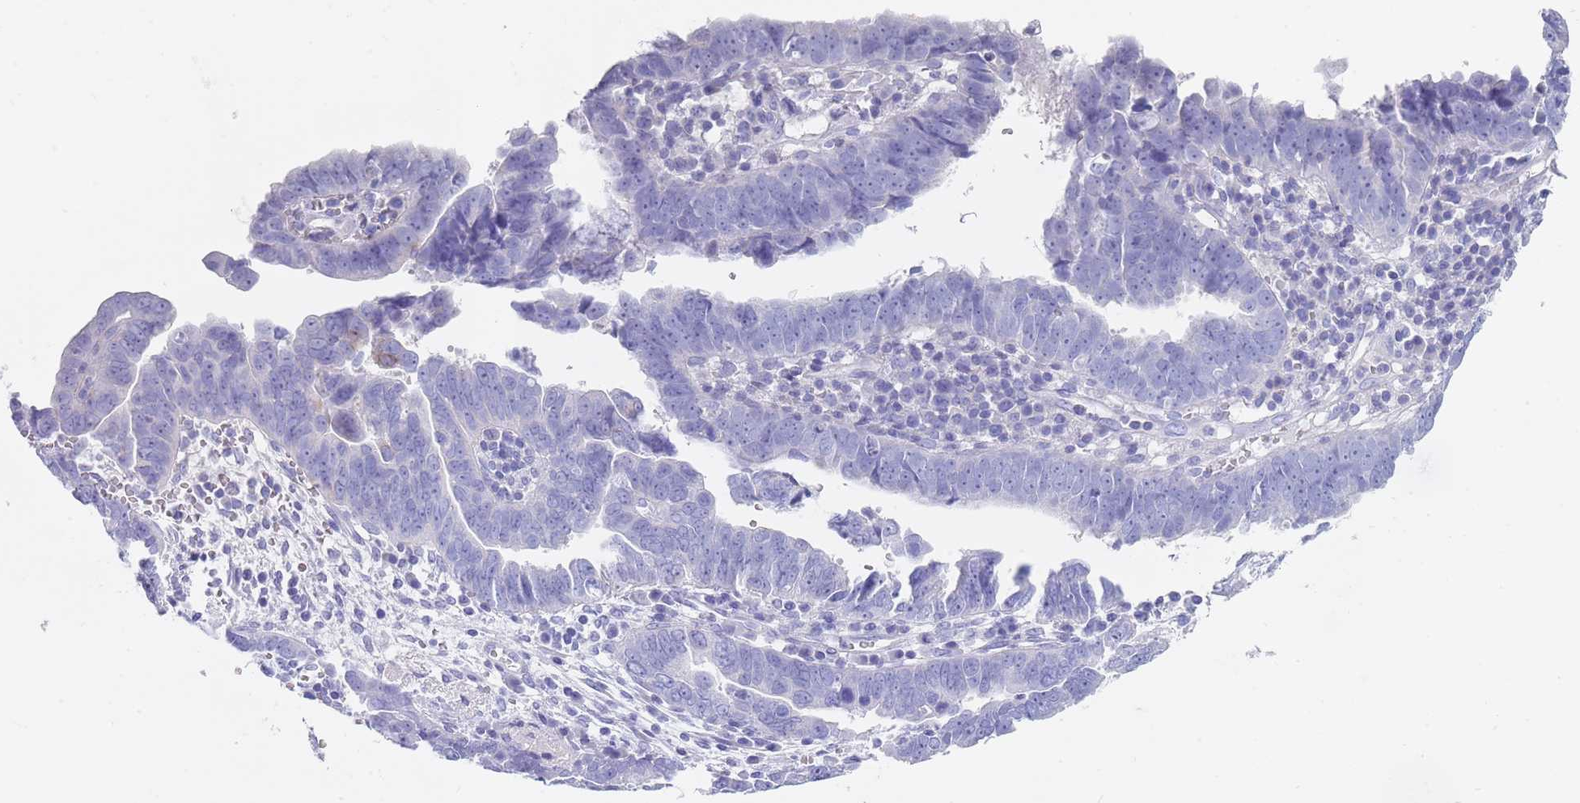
{"staining": {"intensity": "negative", "quantity": "none", "location": "none"}, "tissue": "endometrial cancer", "cell_type": "Tumor cells", "image_type": "cancer", "snomed": [{"axis": "morphology", "description": "Adenocarcinoma, NOS"}, {"axis": "topography", "description": "Endometrium"}], "caption": "The photomicrograph demonstrates no significant expression in tumor cells of endometrial adenocarcinoma. The staining was performed using DAB to visualize the protein expression in brown, while the nuclei were stained in blue with hematoxylin (Magnification: 20x).", "gene": "CPXM2", "patient": {"sex": "female", "age": 75}}